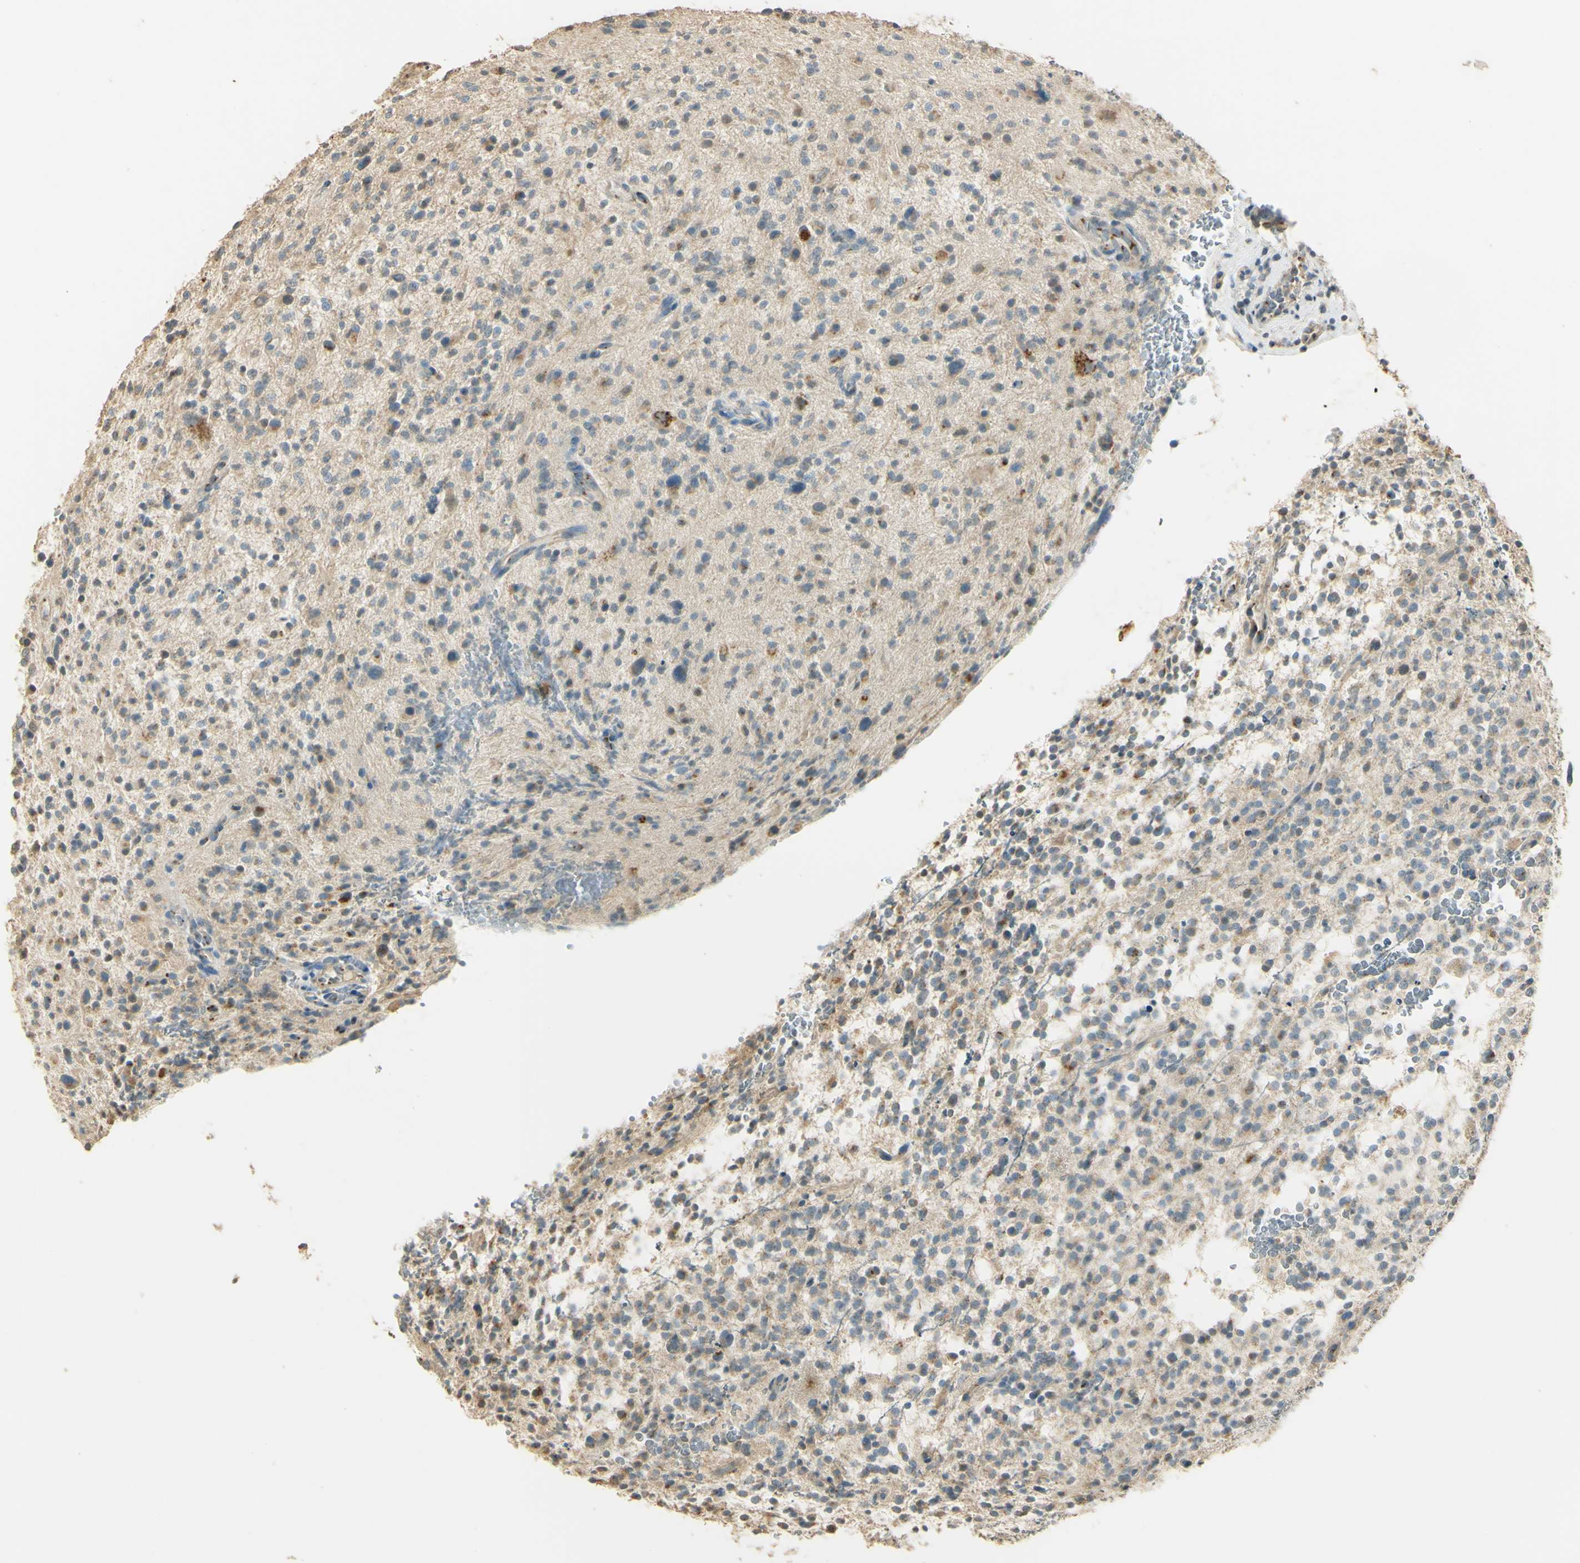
{"staining": {"intensity": "weak", "quantity": "25%-75%", "location": "cytoplasmic/membranous"}, "tissue": "glioma", "cell_type": "Tumor cells", "image_type": "cancer", "snomed": [{"axis": "morphology", "description": "Glioma, malignant, High grade"}, {"axis": "topography", "description": "Brain"}], "caption": "The histopathology image demonstrates staining of glioma, revealing weak cytoplasmic/membranous protein positivity (brown color) within tumor cells. Using DAB (3,3'-diaminobenzidine) (brown) and hematoxylin (blue) stains, captured at high magnification using brightfield microscopy.", "gene": "UXS1", "patient": {"sex": "male", "age": 48}}